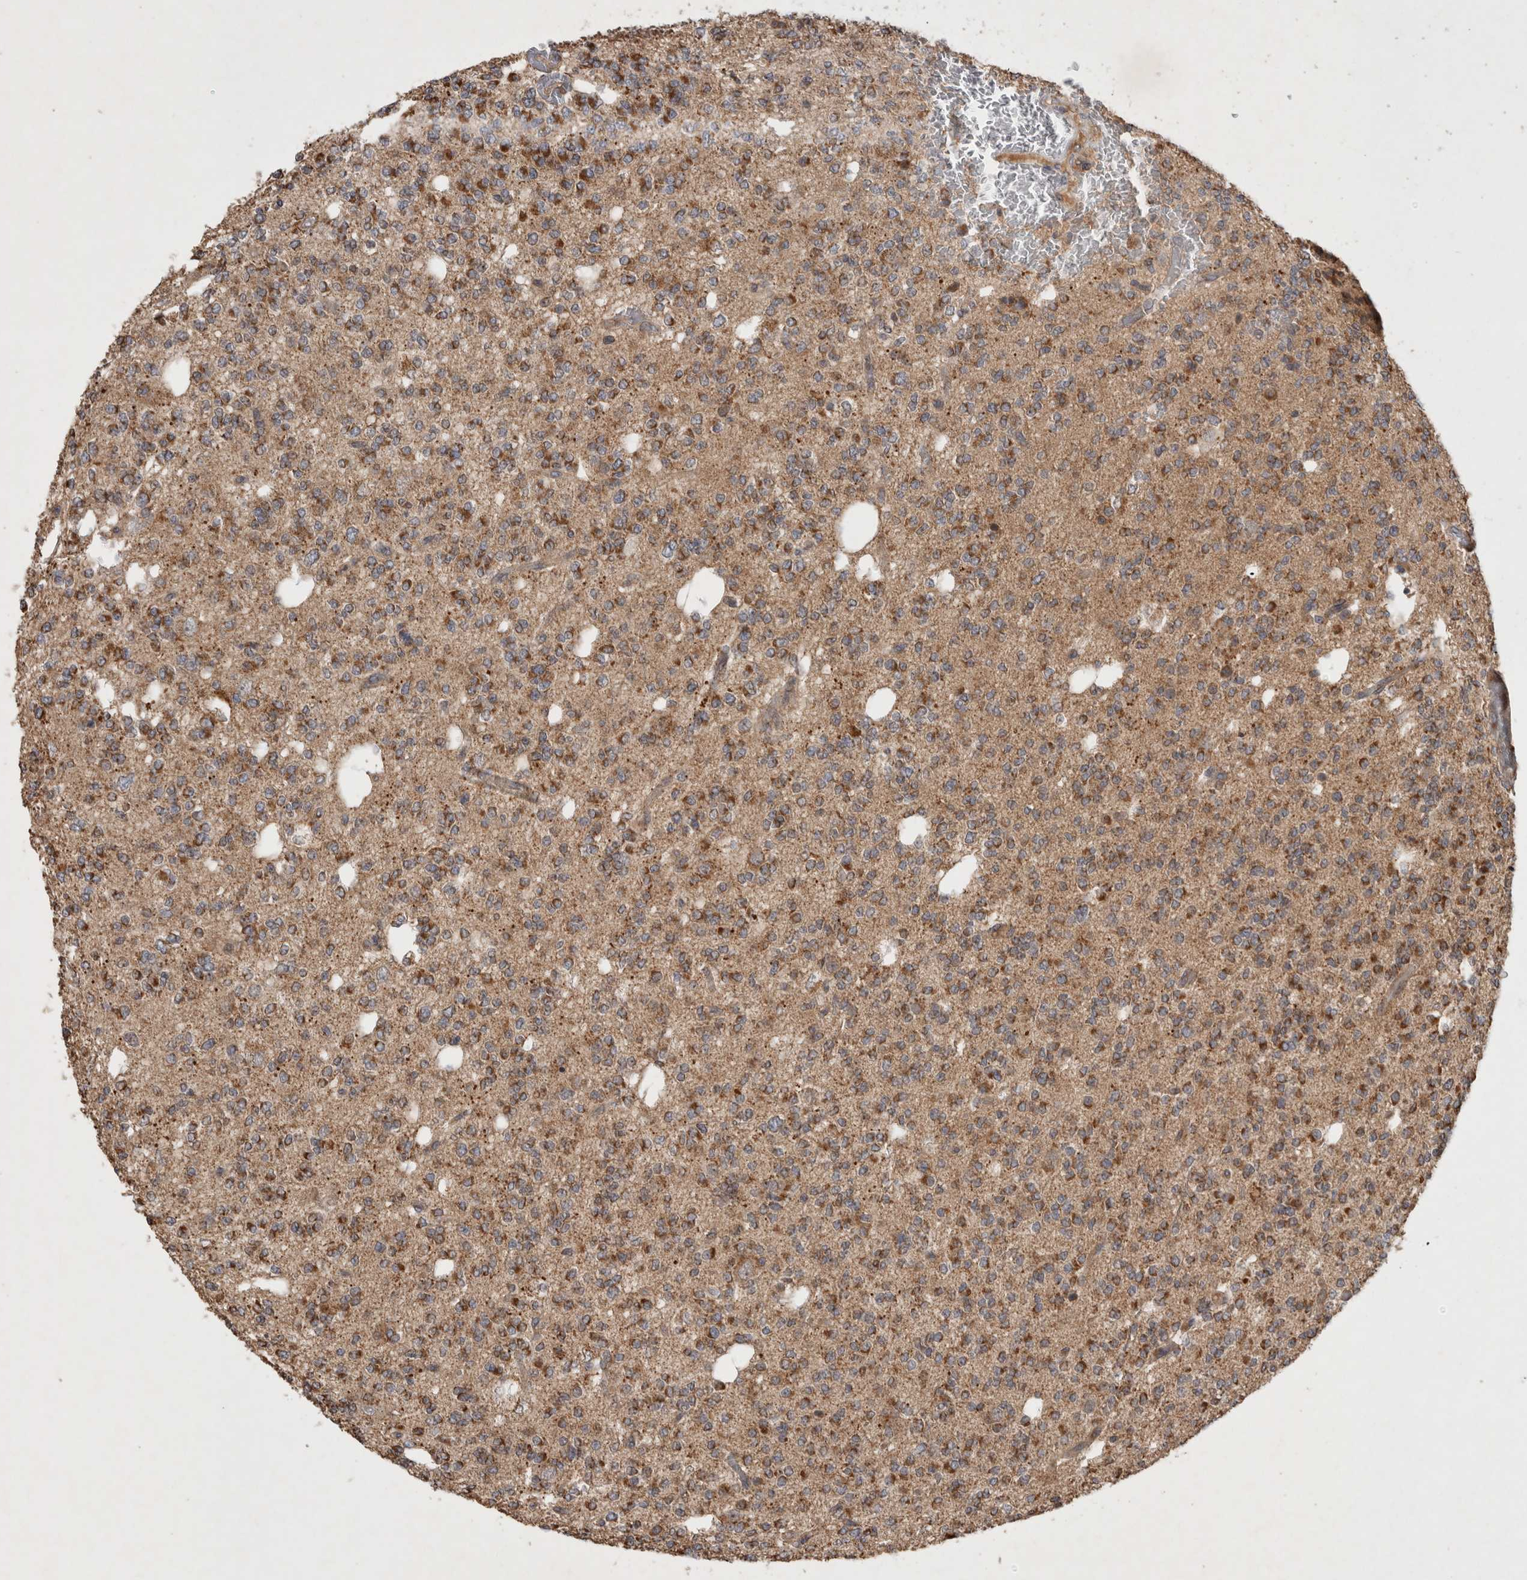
{"staining": {"intensity": "strong", "quantity": "<25%", "location": "cytoplasmic/membranous"}, "tissue": "glioma", "cell_type": "Tumor cells", "image_type": "cancer", "snomed": [{"axis": "morphology", "description": "Glioma, malignant, Low grade"}, {"axis": "topography", "description": "Brain"}], "caption": "Brown immunohistochemical staining in human malignant glioma (low-grade) displays strong cytoplasmic/membranous staining in approximately <25% of tumor cells. Nuclei are stained in blue.", "gene": "SERAC1", "patient": {"sex": "male", "age": 38}}